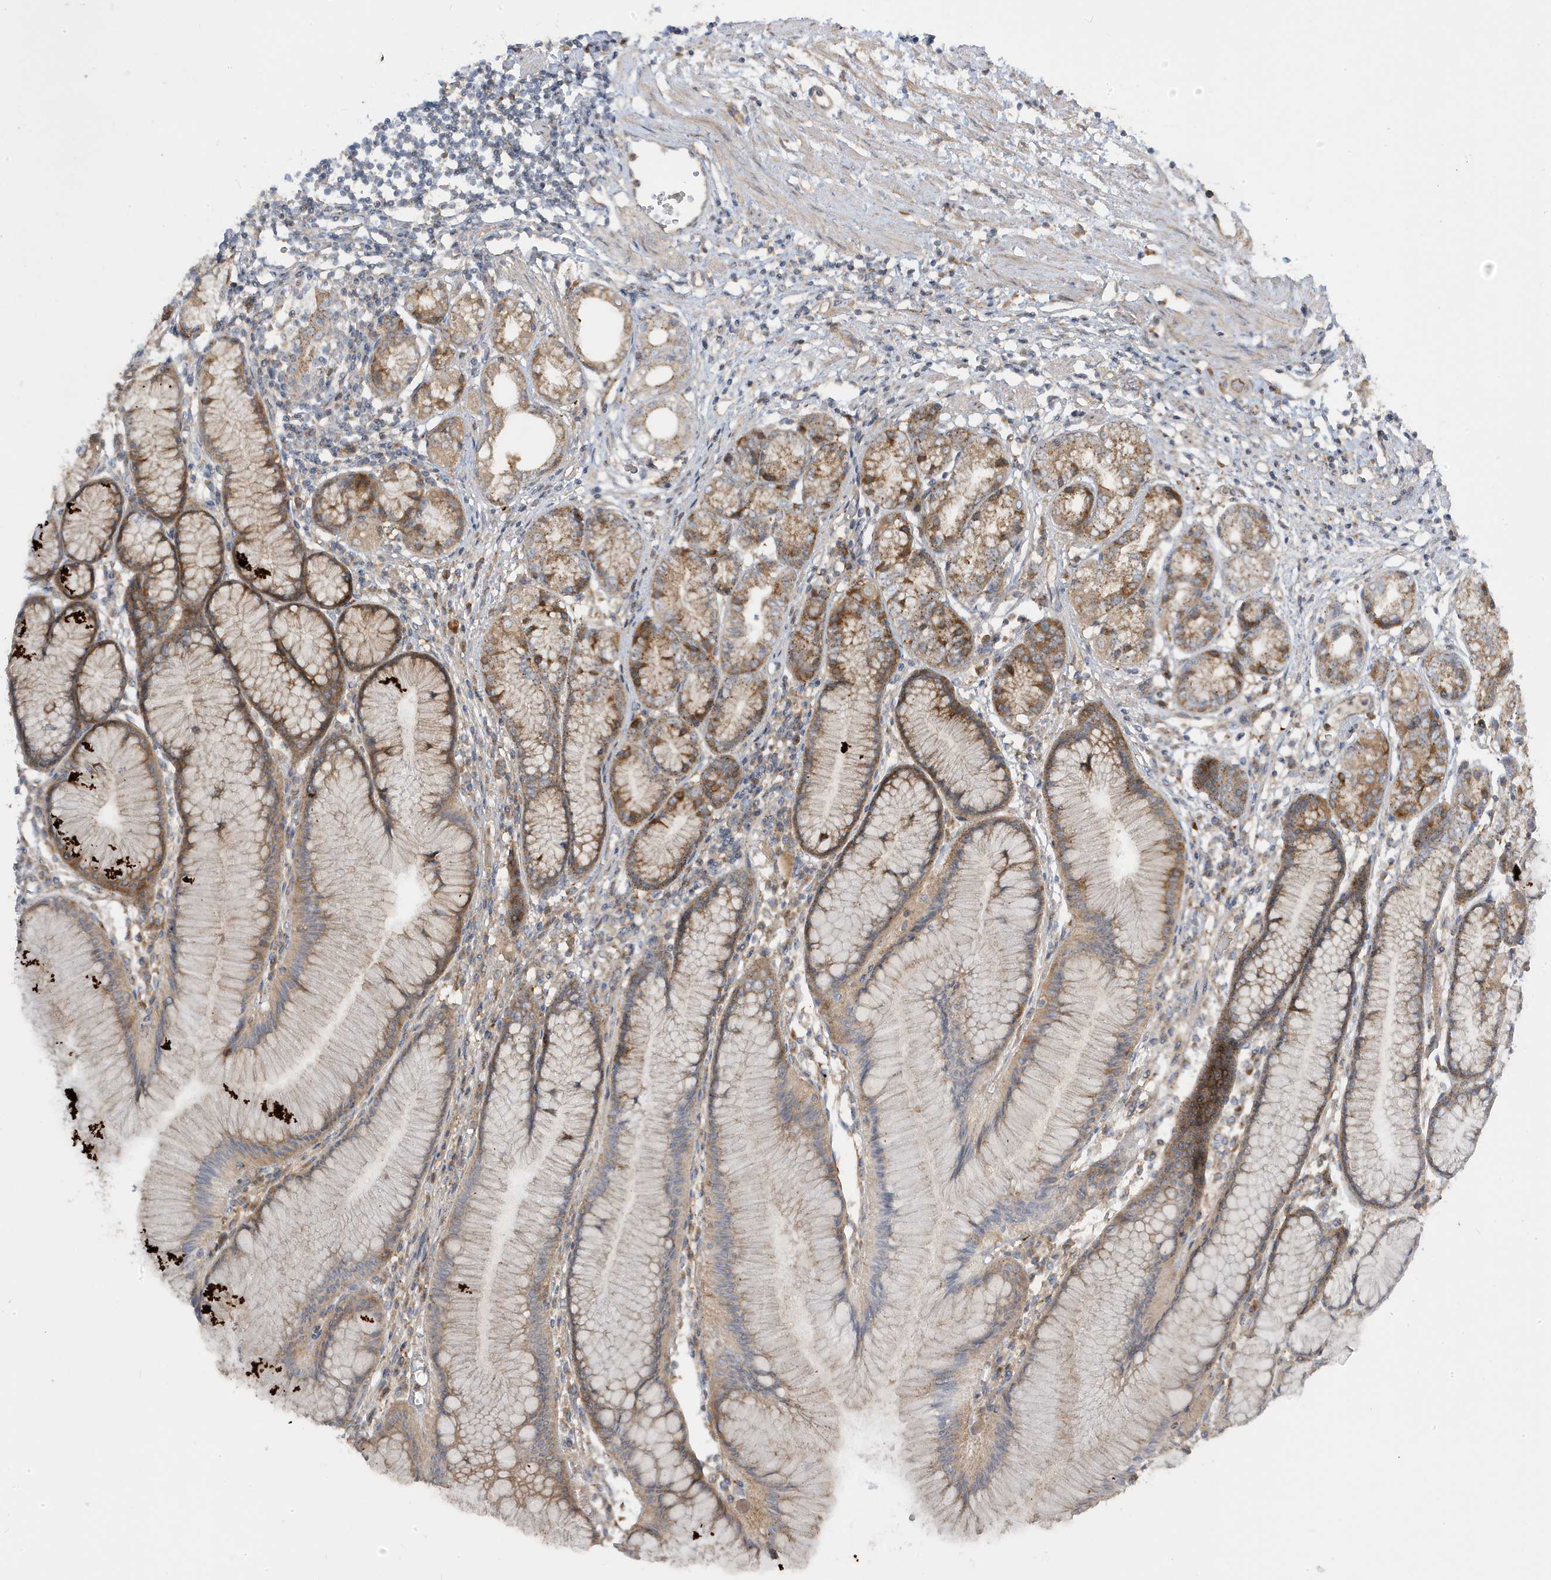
{"staining": {"intensity": "moderate", "quantity": "25%-75%", "location": "cytoplasmic/membranous"}, "tissue": "stomach", "cell_type": "Glandular cells", "image_type": "normal", "snomed": [{"axis": "morphology", "description": "Normal tissue, NOS"}, {"axis": "topography", "description": "Stomach"}], "caption": "Human stomach stained with a brown dye shows moderate cytoplasmic/membranous positive staining in approximately 25%-75% of glandular cells.", "gene": "STAM", "patient": {"sex": "female", "age": 57}}